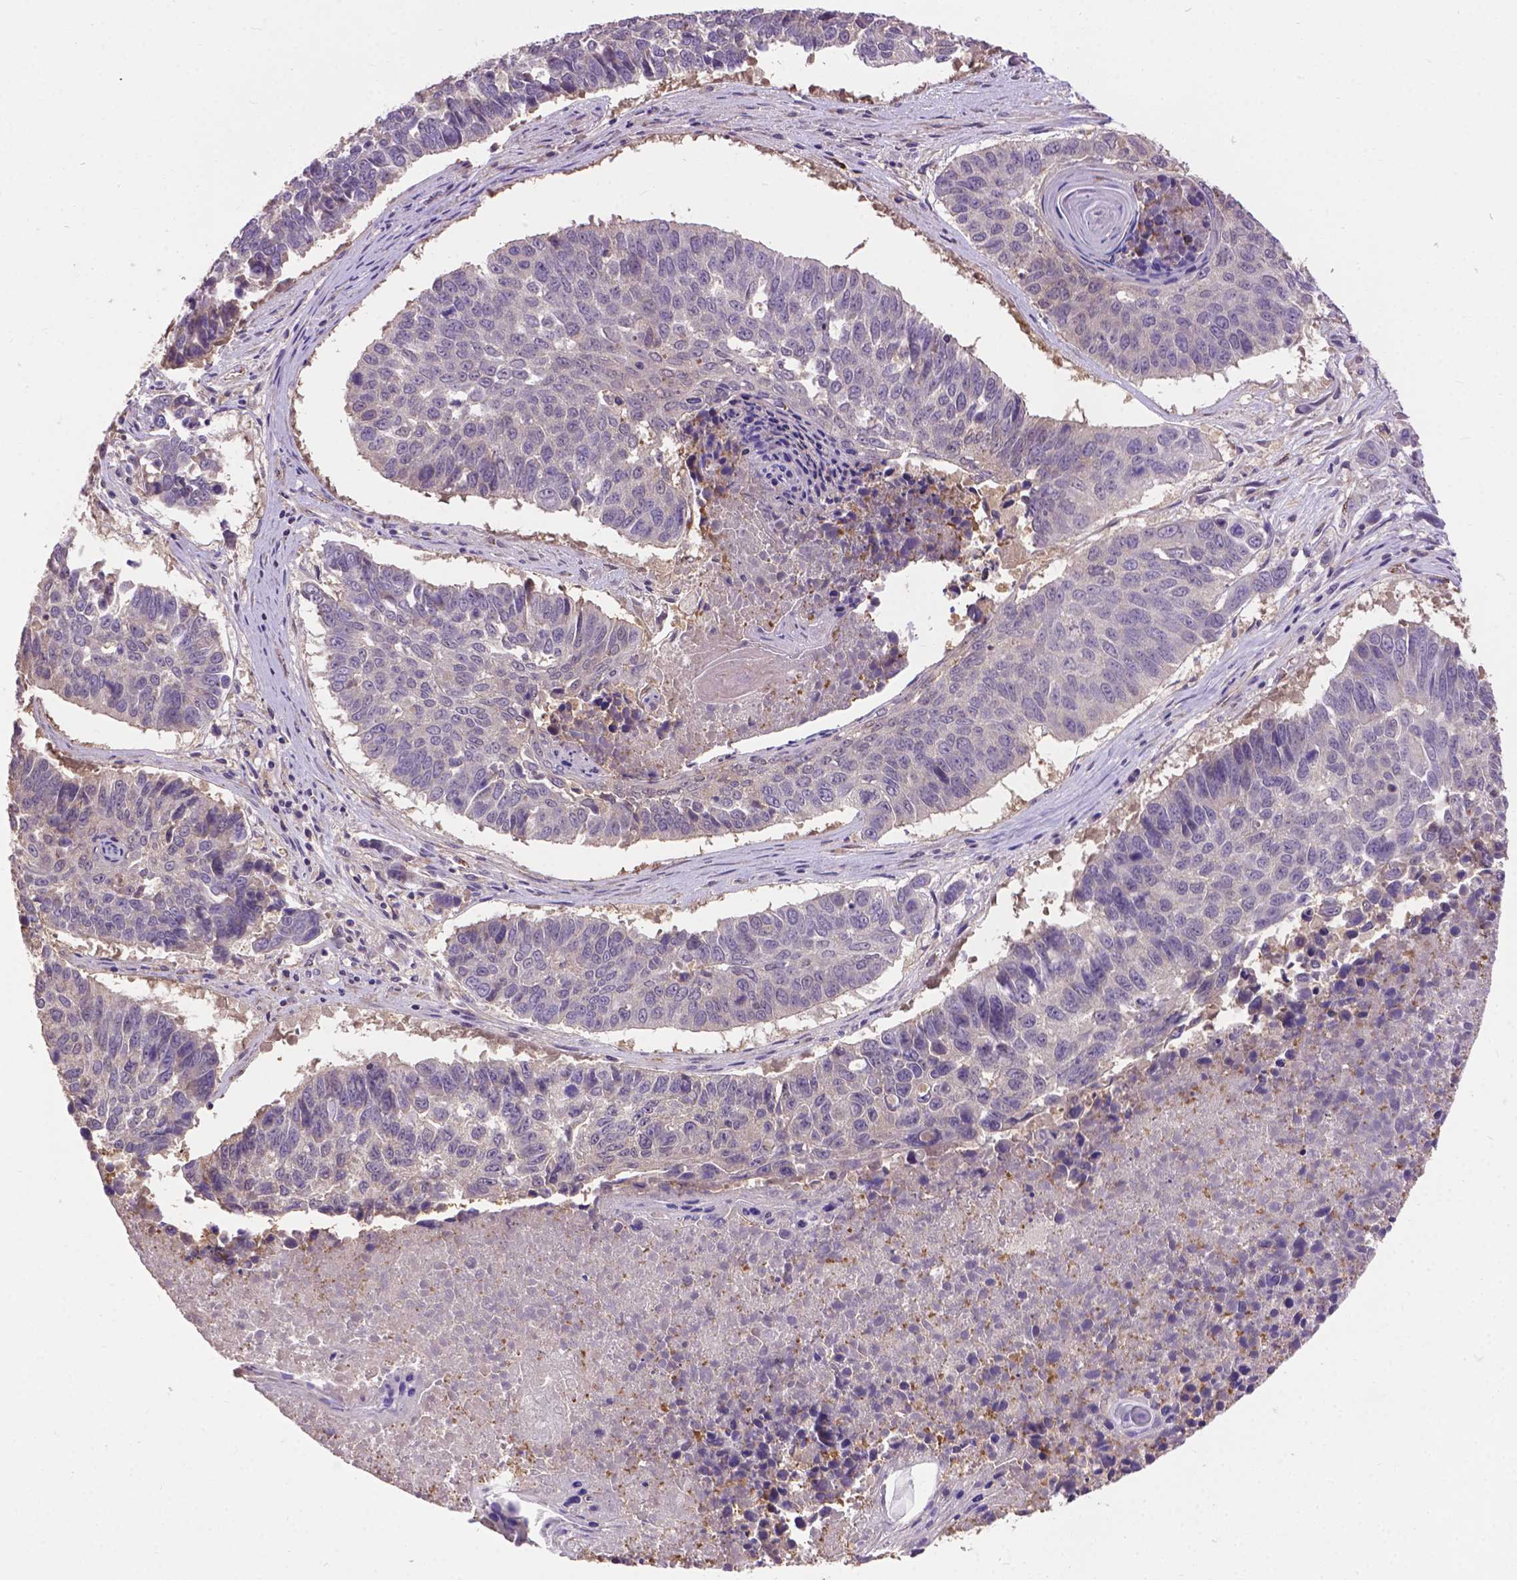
{"staining": {"intensity": "negative", "quantity": "none", "location": "none"}, "tissue": "lung cancer", "cell_type": "Tumor cells", "image_type": "cancer", "snomed": [{"axis": "morphology", "description": "Squamous cell carcinoma, NOS"}, {"axis": "topography", "description": "Lung"}], "caption": "Immunohistochemistry image of neoplastic tissue: human lung squamous cell carcinoma stained with DAB exhibits no significant protein positivity in tumor cells.", "gene": "ZNF337", "patient": {"sex": "male", "age": 73}}